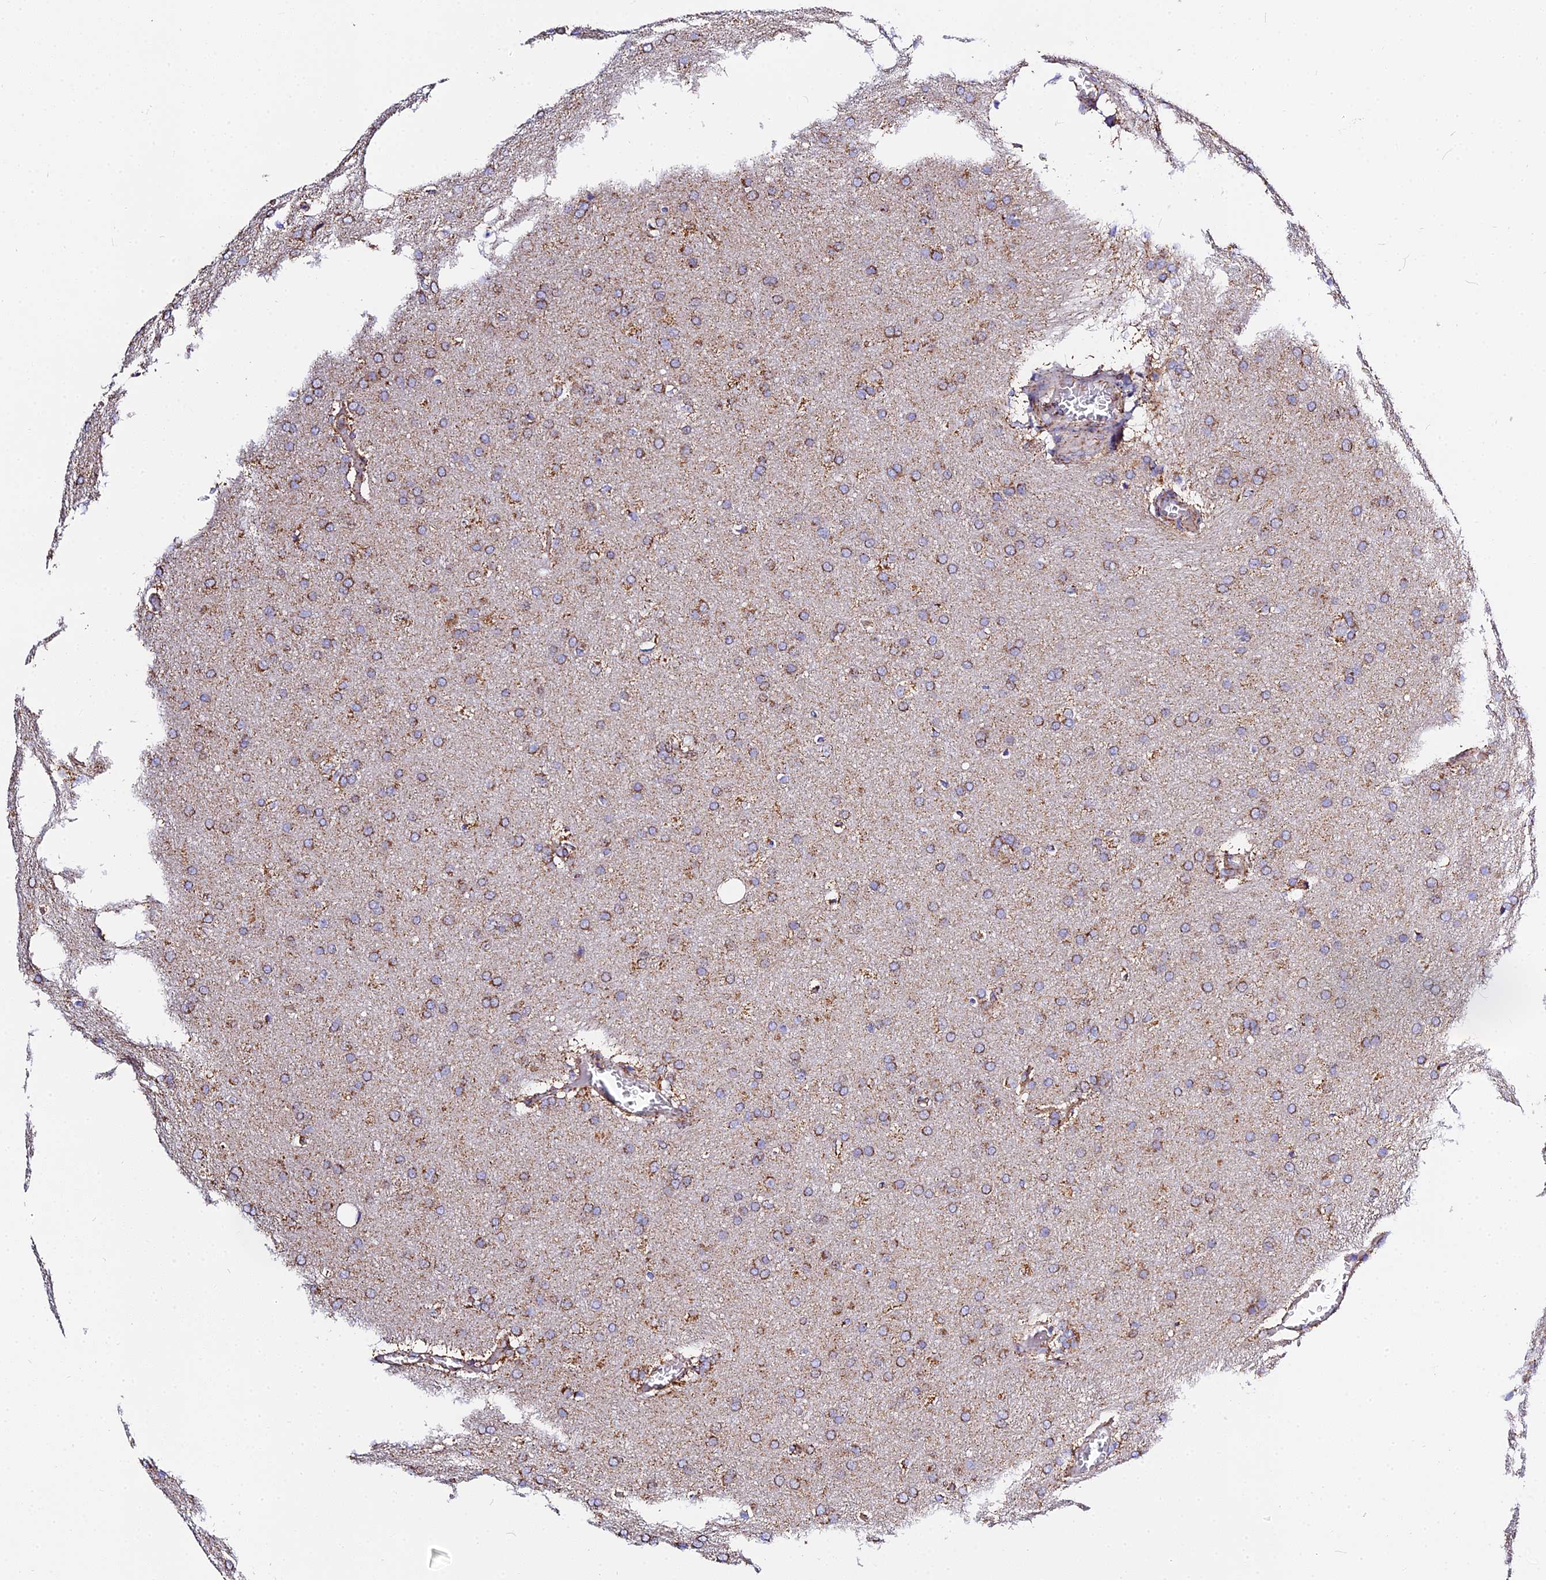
{"staining": {"intensity": "moderate", "quantity": ">75%", "location": "cytoplasmic/membranous"}, "tissue": "glioma", "cell_type": "Tumor cells", "image_type": "cancer", "snomed": [{"axis": "morphology", "description": "Glioma, malignant, Low grade"}, {"axis": "topography", "description": "Brain"}], "caption": "Immunohistochemistry (IHC) image of glioma stained for a protein (brown), which reveals medium levels of moderate cytoplasmic/membranous staining in about >75% of tumor cells.", "gene": "ZNF573", "patient": {"sex": "female", "age": 32}}